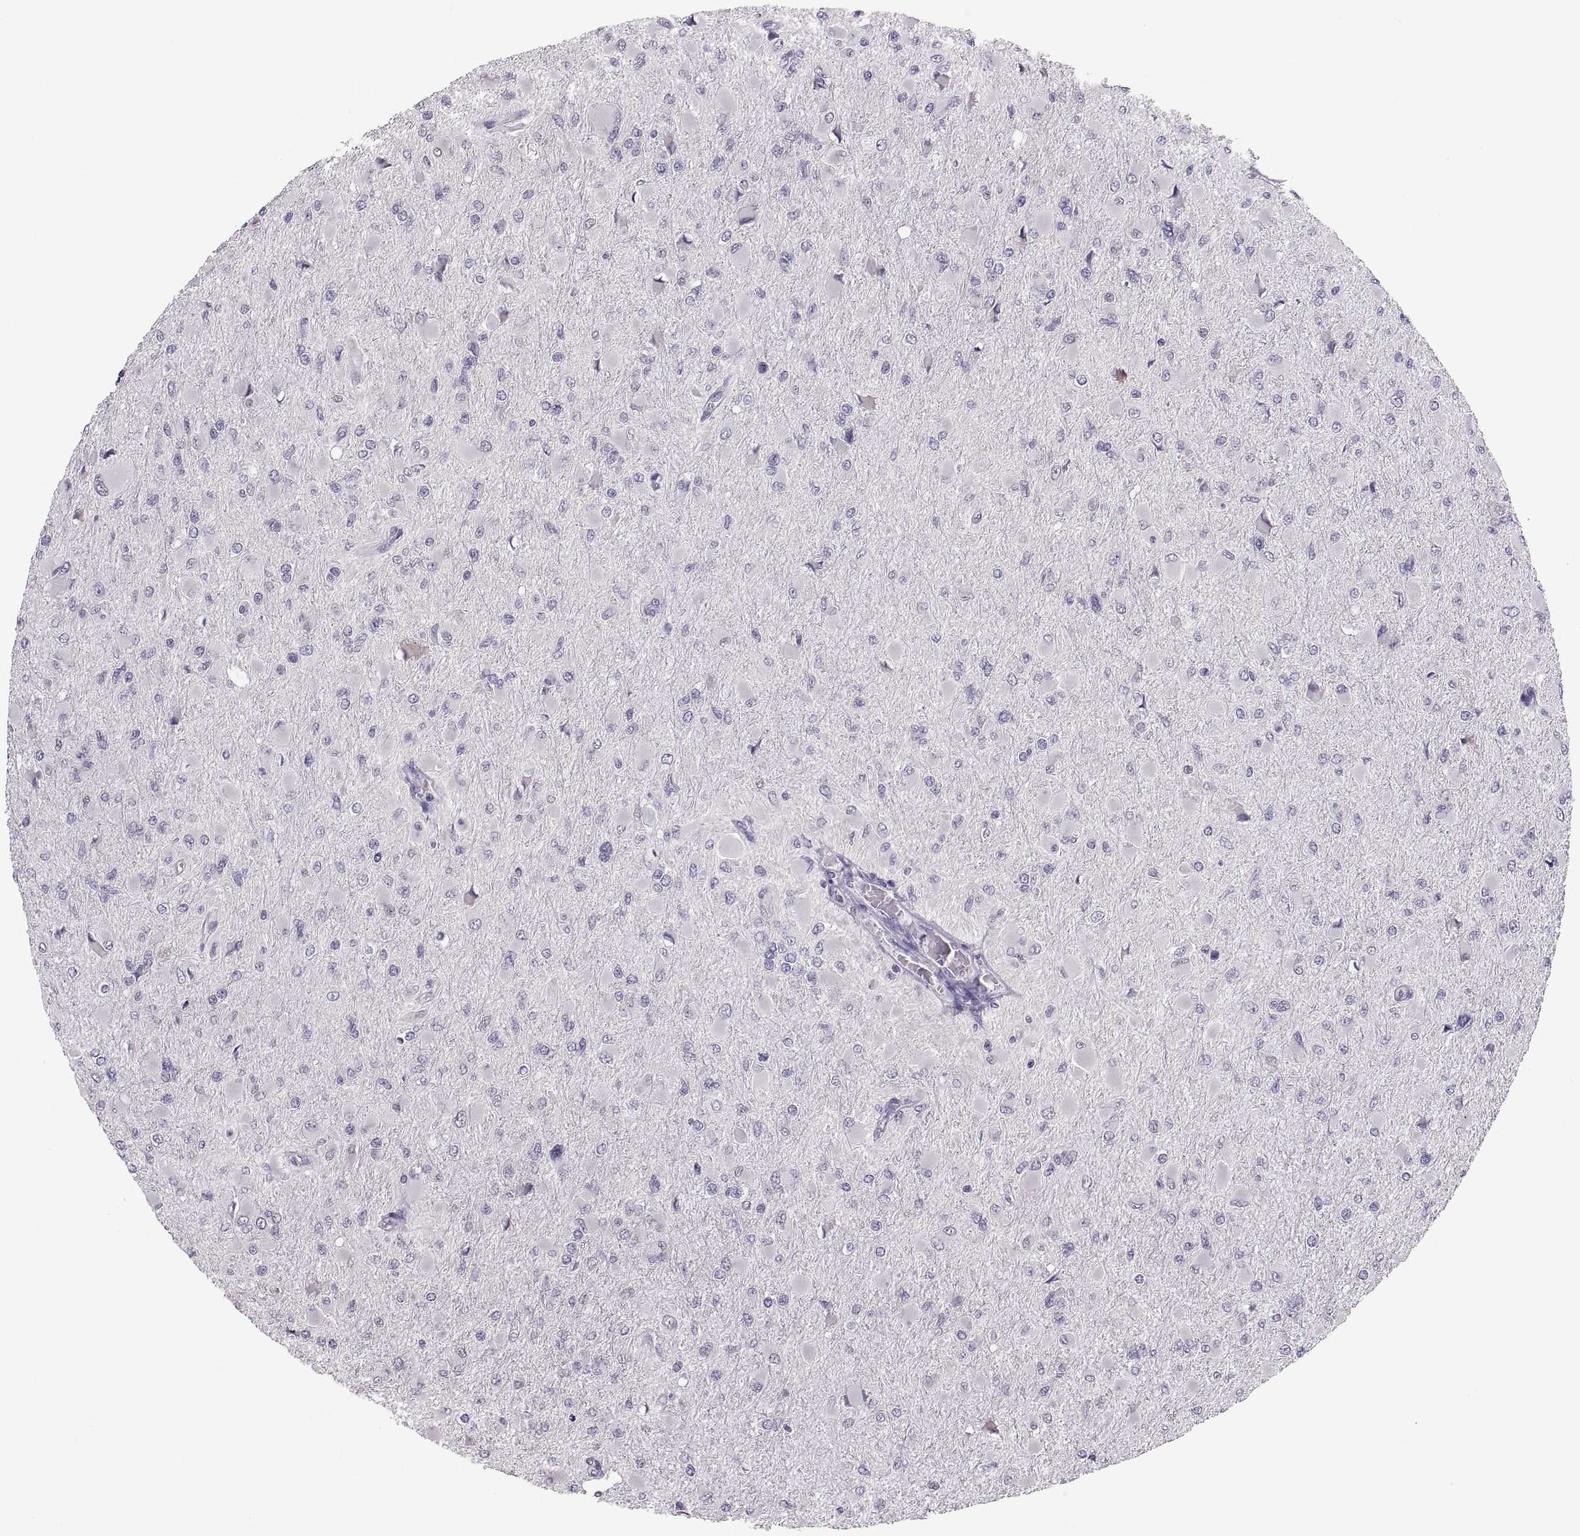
{"staining": {"intensity": "negative", "quantity": "none", "location": "none"}, "tissue": "glioma", "cell_type": "Tumor cells", "image_type": "cancer", "snomed": [{"axis": "morphology", "description": "Glioma, malignant, High grade"}, {"axis": "topography", "description": "Cerebral cortex"}], "caption": "Glioma was stained to show a protein in brown. There is no significant expression in tumor cells.", "gene": "ADH6", "patient": {"sex": "female", "age": 36}}